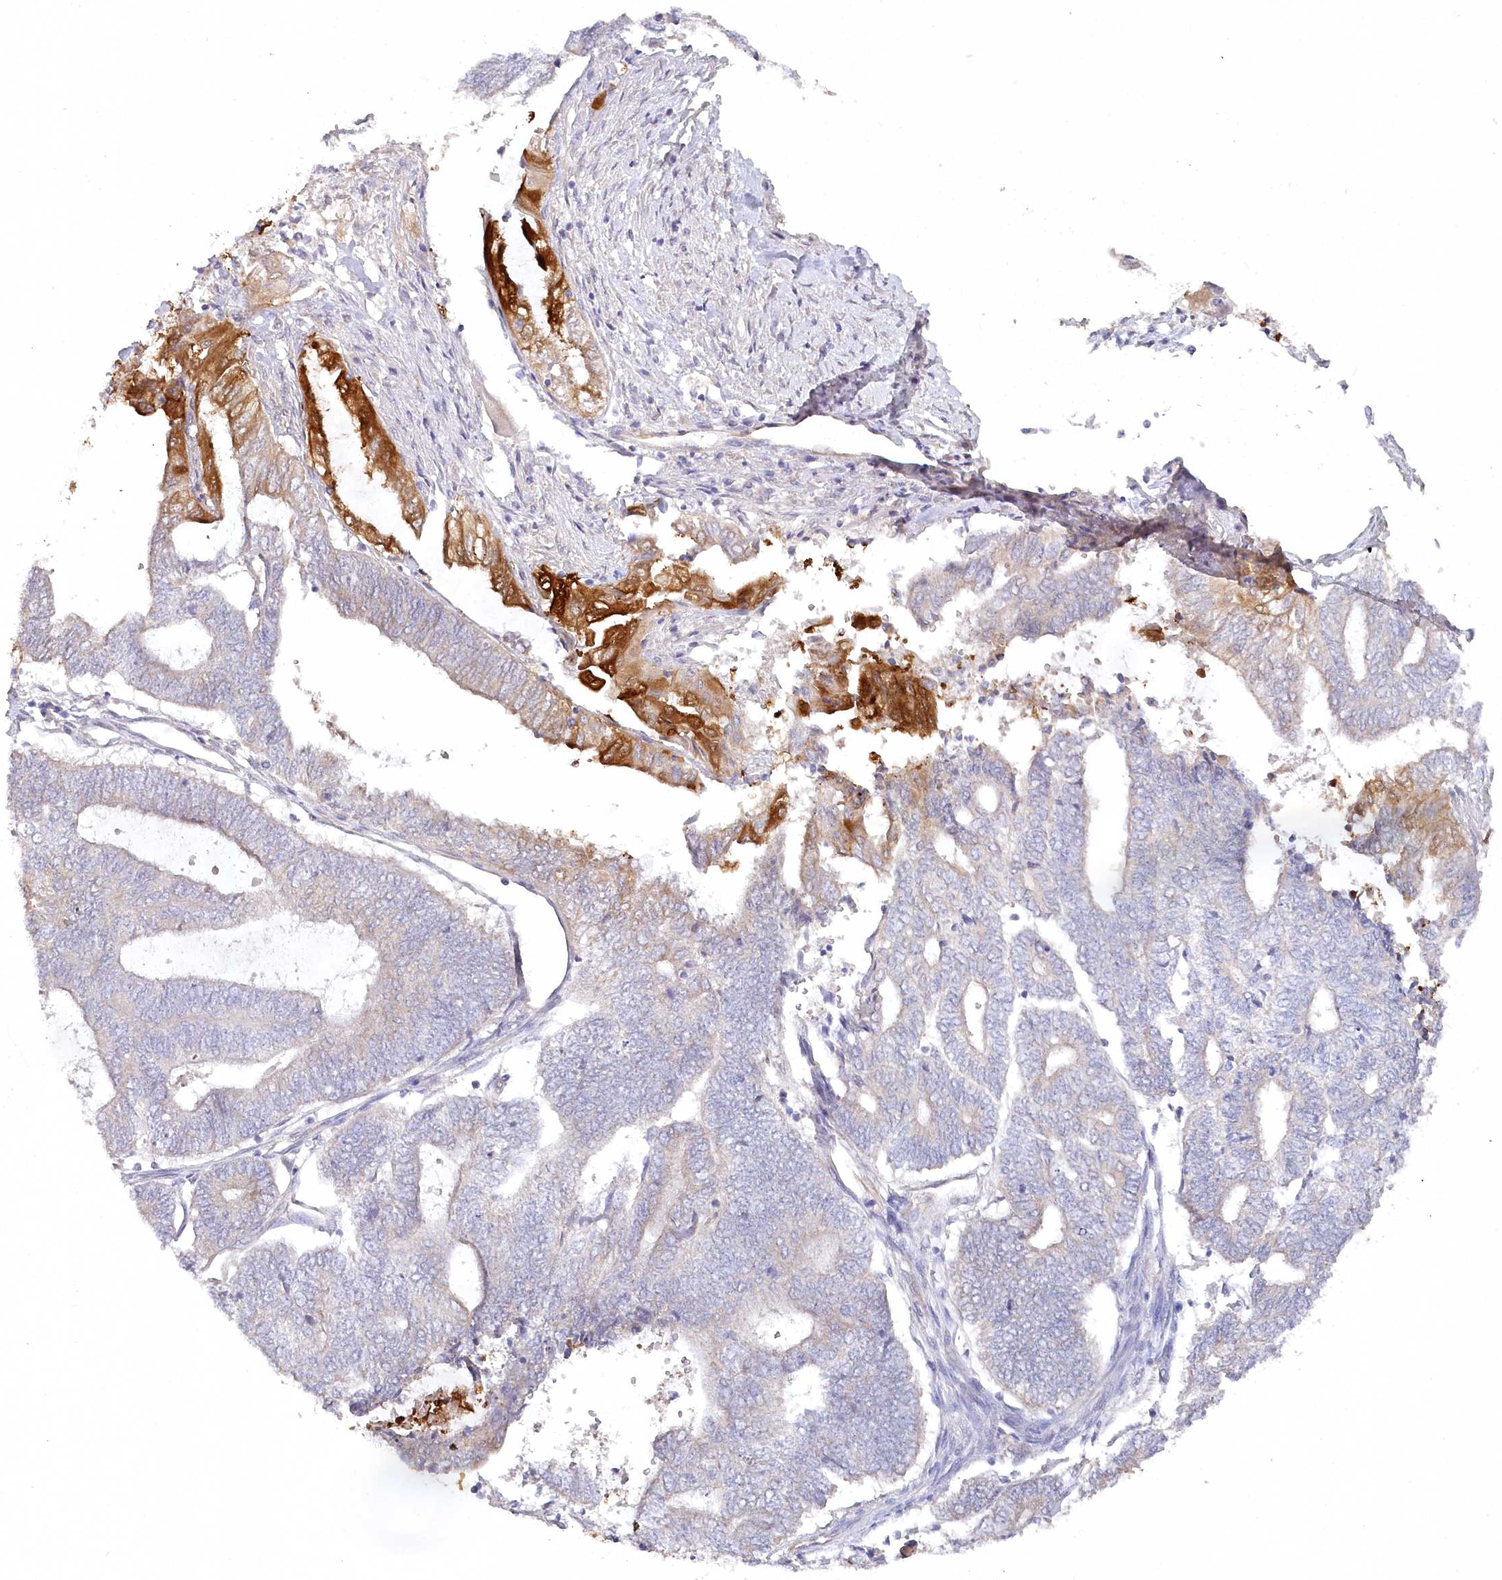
{"staining": {"intensity": "moderate", "quantity": "<25%", "location": "cytoplasmic/membranous"}, "tissue": "endometrial cancer", "cell_type": "Tumor cells", "image_type": "cancer", "snomed": [{"axis": "morphology", "description": "Adenocarcinoma, NOS"}, {"axis": "topography", "description": "Uterus"}, {"axis": "topography", "description": "Endometrium"}], "caption": "Brown immunohistochemical staining in human endometrial adenocarcinoma exhibits moderate cytoplasmic/membranous expression in approximately <25% of tumor cells.", "gene": "AAMDC", "patient": {"sex": "female", "age": 70}}